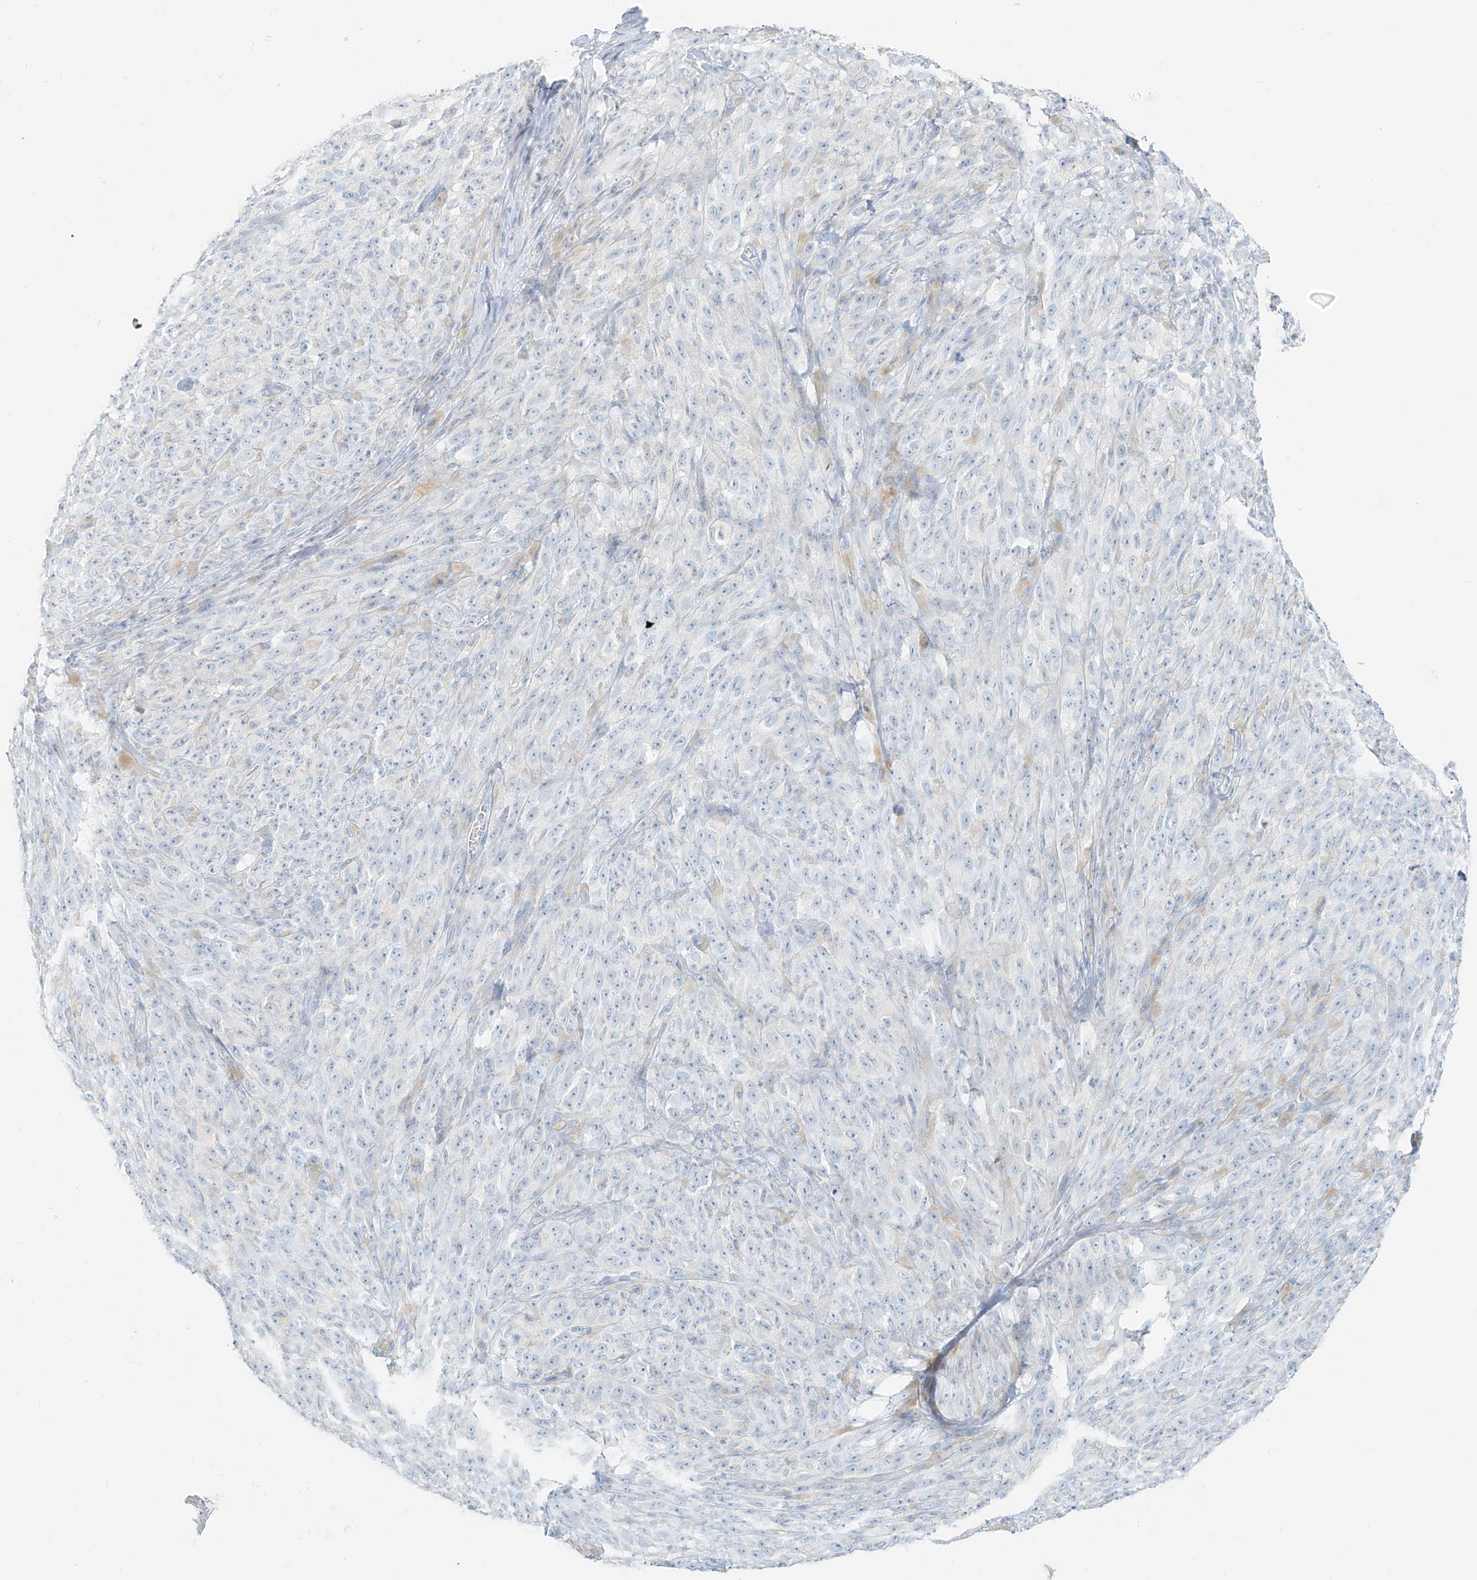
{"staining": {"intensity": "negative", "quantity": "none", "location": "none"}, "tissue": "melanoma", "cell_type": "Tumor cells", "image_type": "cancer", "snomed": [{"axis": "morphology", "description": "Malignant melanoma, NOS"}, {"axis": "topography", "description": "Skin"}], "caption": "Malignant melanoma was stained to show a protein in brown. There is no significant positivity in tumor cells. (Brightfield microscopy of DAB immunohistochemistry at high magnification).", "gene": "FSTL1", "patient": {"sex": "female", "age": 82}}